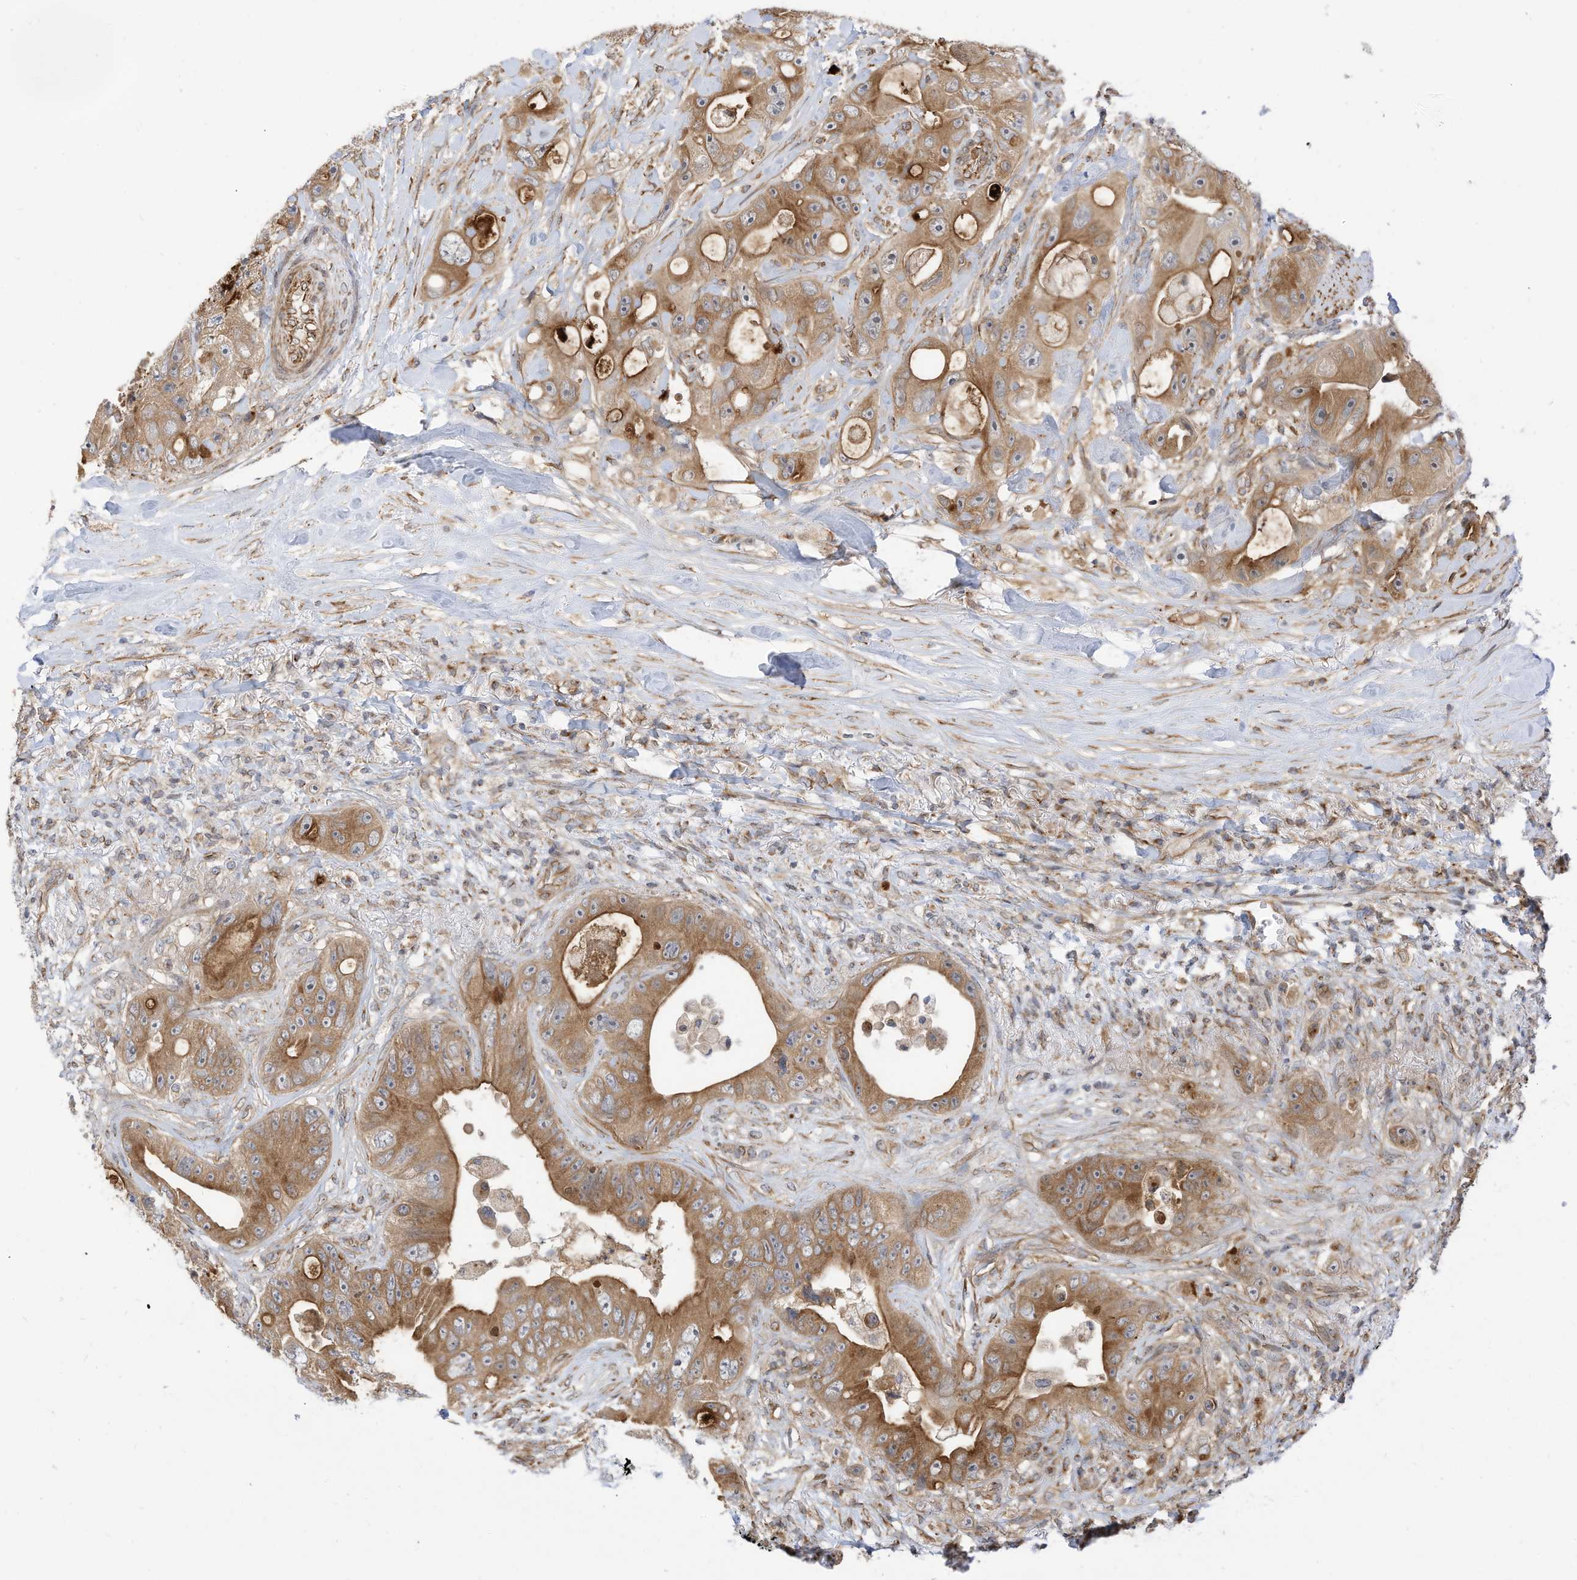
{"staining": {"intensity": "moderate", "quantity": ">75%", "location": "cytoplasmic/membranous"}, "tissue": "colorectal cancer", "cell_type": "Tumor cells", "image_type": "cancer", "snomed": [{"axis": "morphology", "description": "Adenocarcinoma, NOS"}, {"axis": "topography", "description": "Colon"}], "caption": "Immunohistochemistry staining of colorectal cancer (adenocarcinoma), which displays medium levels of moderate cytoplasmic/membranous expression in about >75% of tumor cells indicating moderate cytoplasmic/membranous protein positivity. The staining was performed using DAB (3,3'-diaminobenzidine) (brown) for protein detection and nuclei were counterstained in hematoxylin (blue).", "gene": "OFD1", "patient": {"sex": "female", "age": 46}}